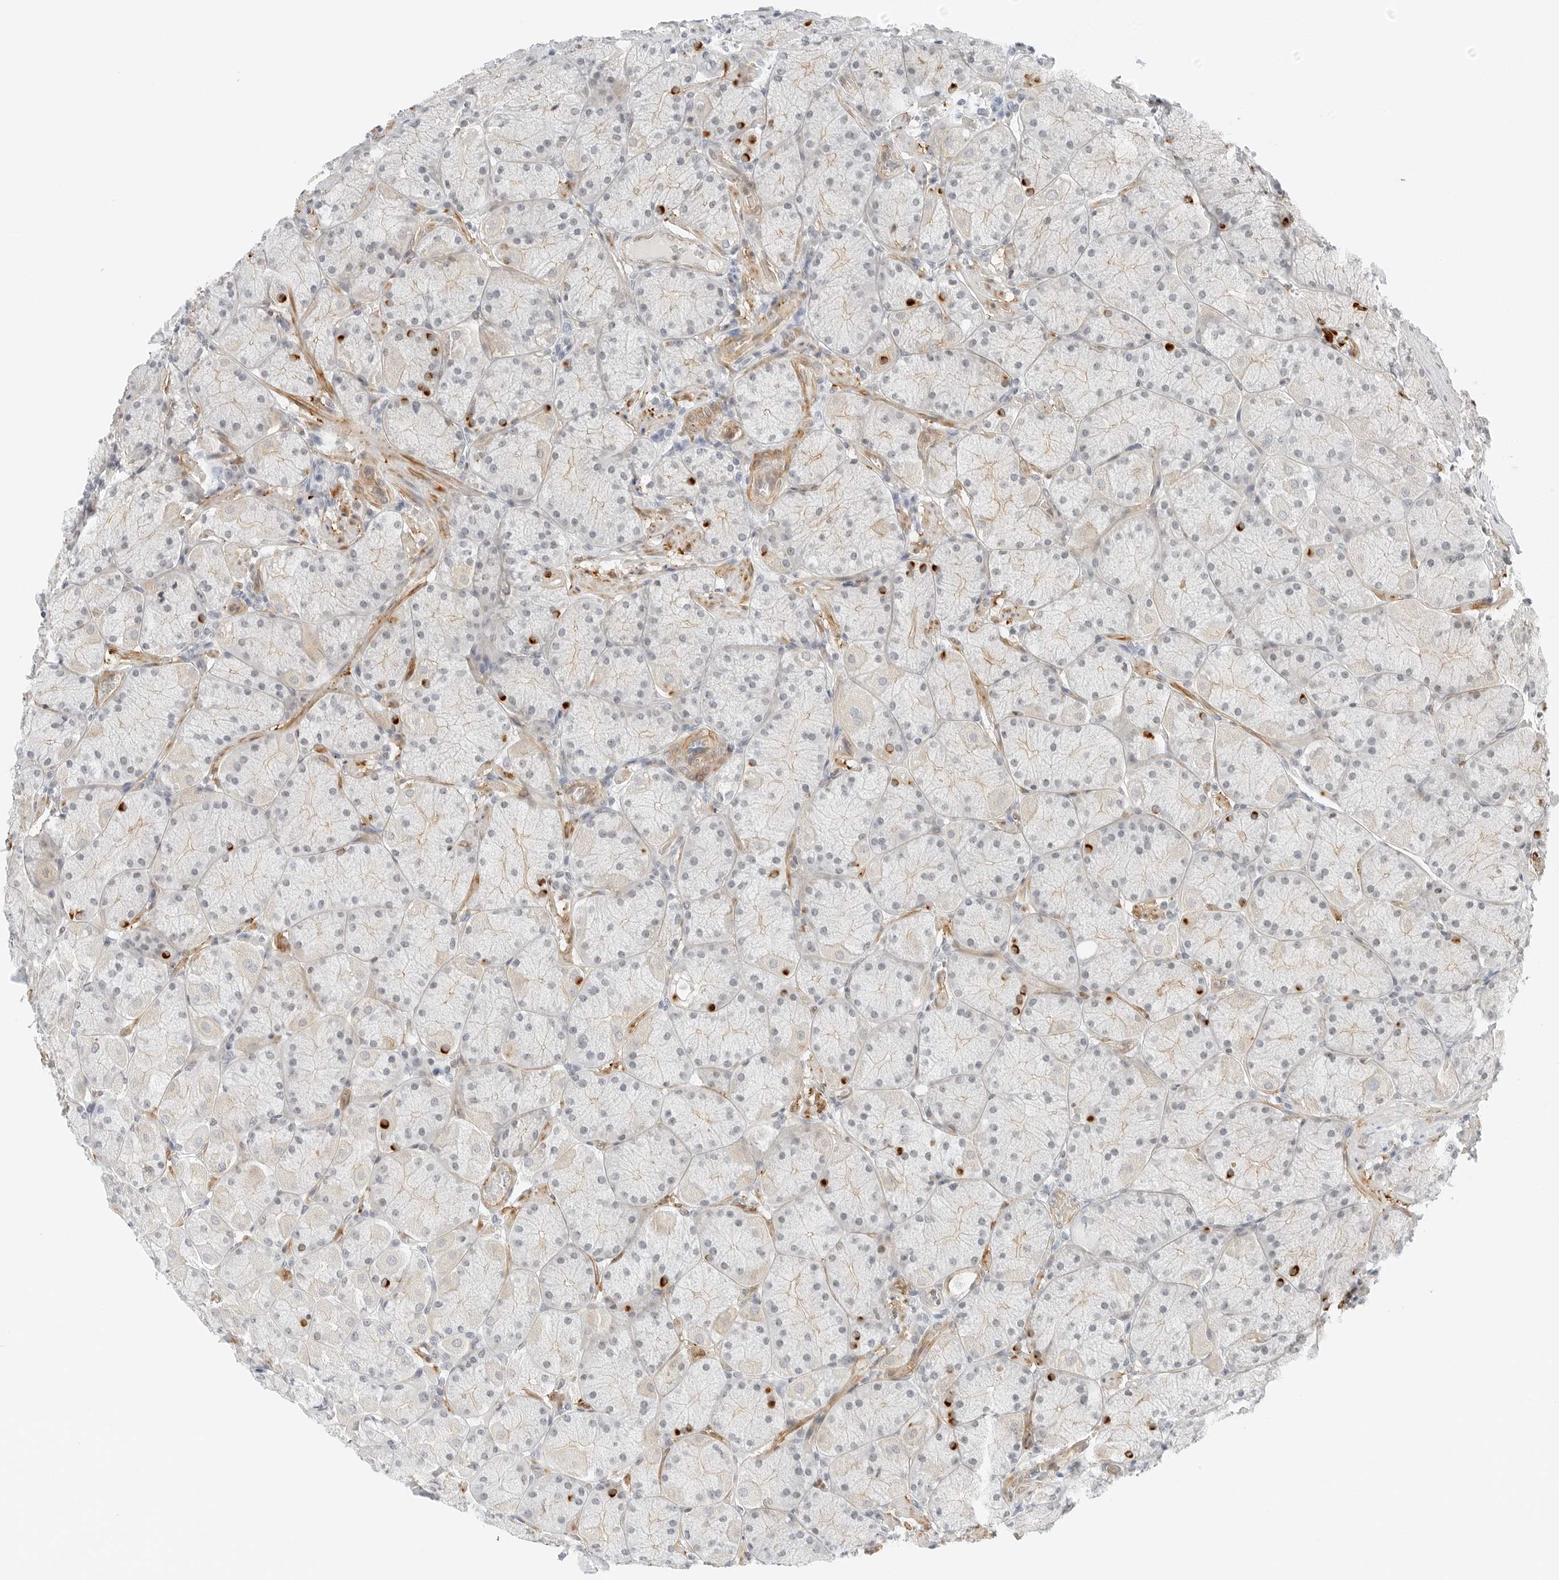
{"staining": {"intensity": "strong", "quantity": "<25%", "location": "cytoplasmic/membranous"}, "tissue": "stomach", "cell_type": "Glandular cells", "image_type": "normal", "snomed": [{"axis": "morphology", "description": "Normal tissue, NOS"}, {"axis": "topography", "description": "Stomach, upper"}], "caption": "DAB (3,3'-diaminobenzidine) immunohistochemical staining of unremarkable human stomach displays strong cytoplasmic/membranous protein staining in about <25% of glandular cells. (DAB (3,3'-diaminobenzidine) = brown stain, brightfield microscopy at high magnification).", "gene": "IQCC", "patient": {"sex": "female", "age": 56}}